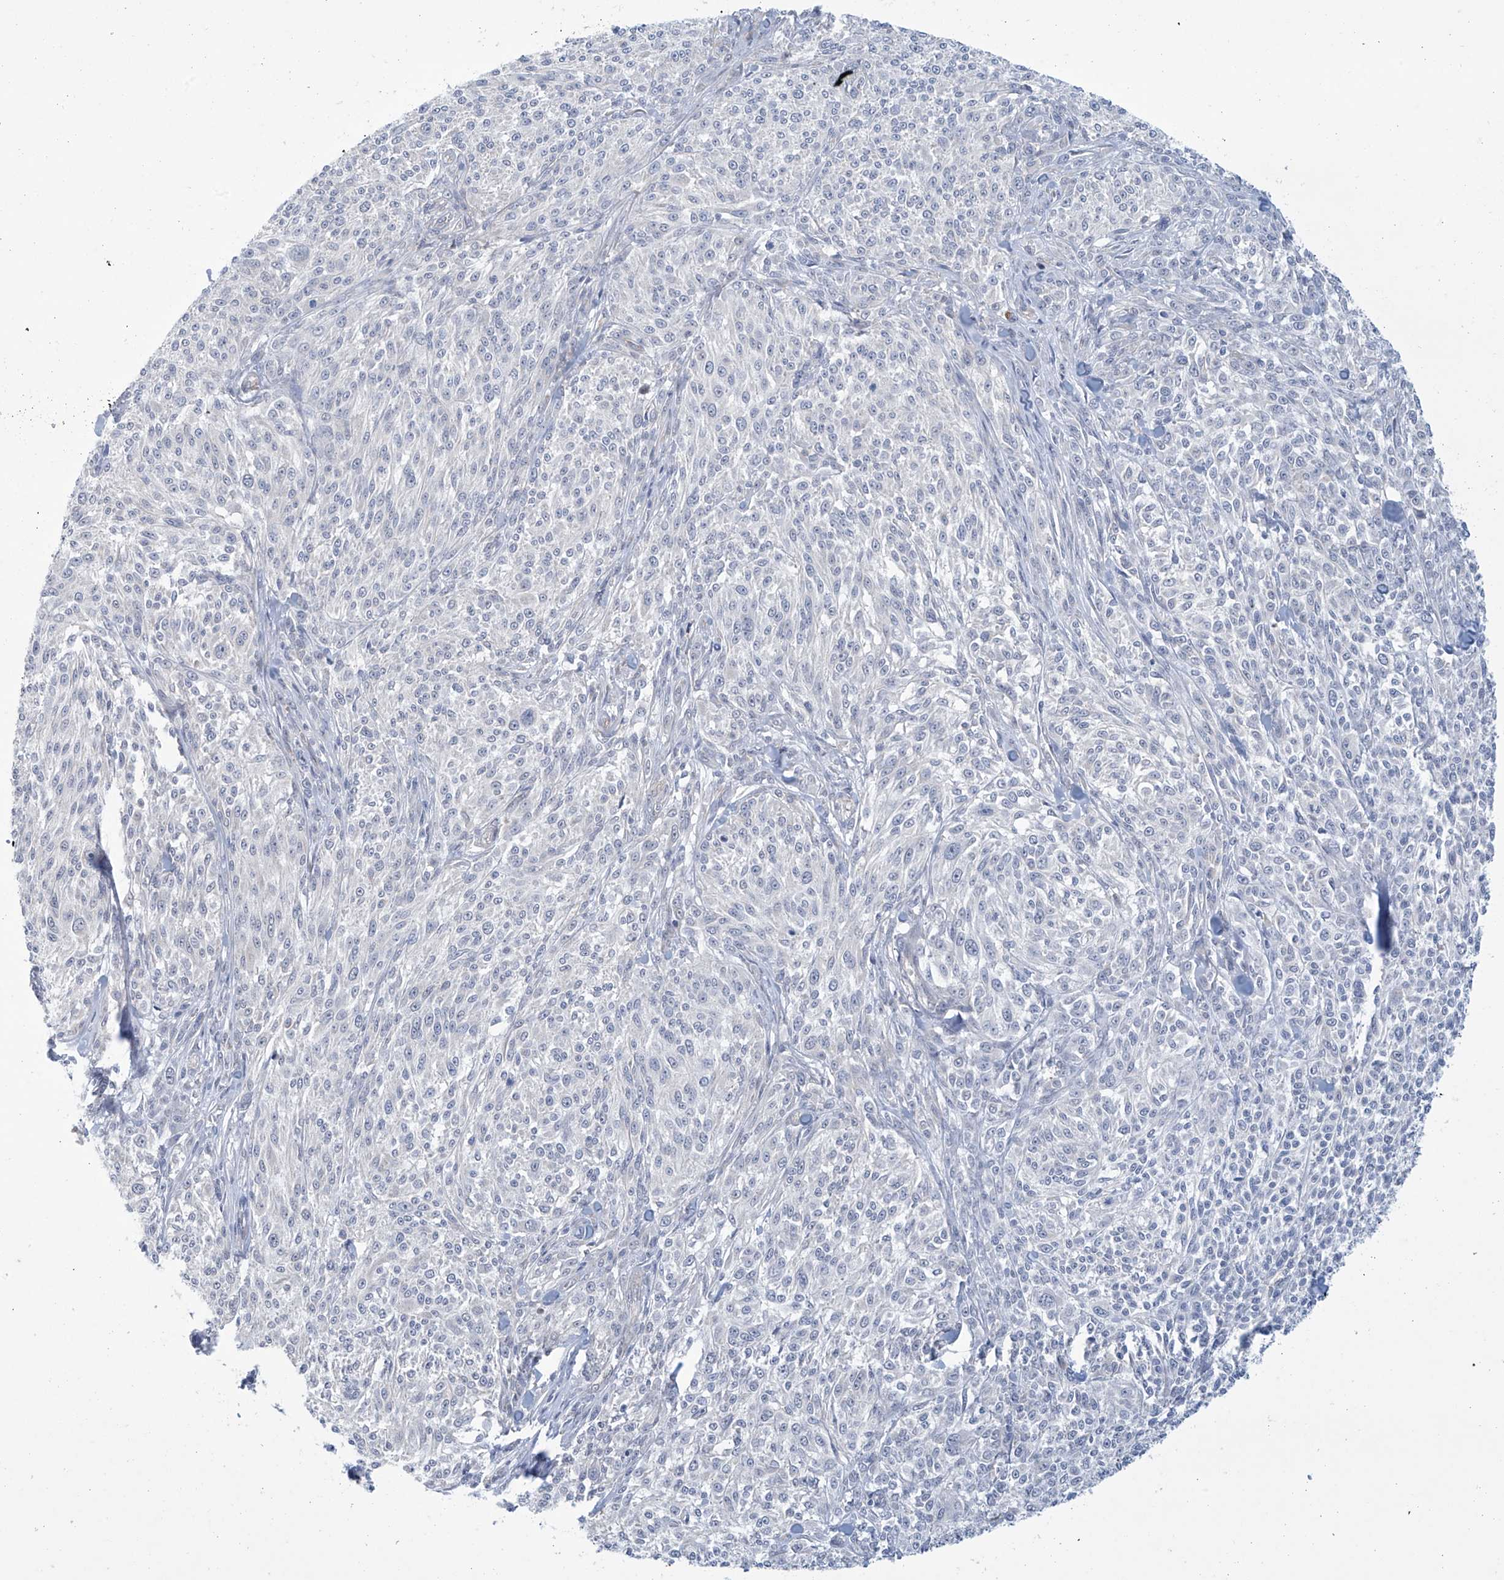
{"staining": {"intensity": "moderate", "quantity": "<25%", "location": "cytoplasmic/membranous"}, "tissue": "melanoma", "cell_type": "Tumor cells", "image_type": "cancer", "snomed": [{"axis": "morphology", "description": "Malignant melanoma, NOS"}, {"axis": "topography", "description": "Skin of trunk"}], "caption": "The photomicrograph demonstrates immunohistochemical staining of malignant melanoma. There is moderate cytoplasmic/membranous staining is present in approximately <25% of tumor cells. (DAB IHC with brightfield microscopy, high magnification).", "gene": "ABHD13", "patient": {"sex": "male", "age": 71}}